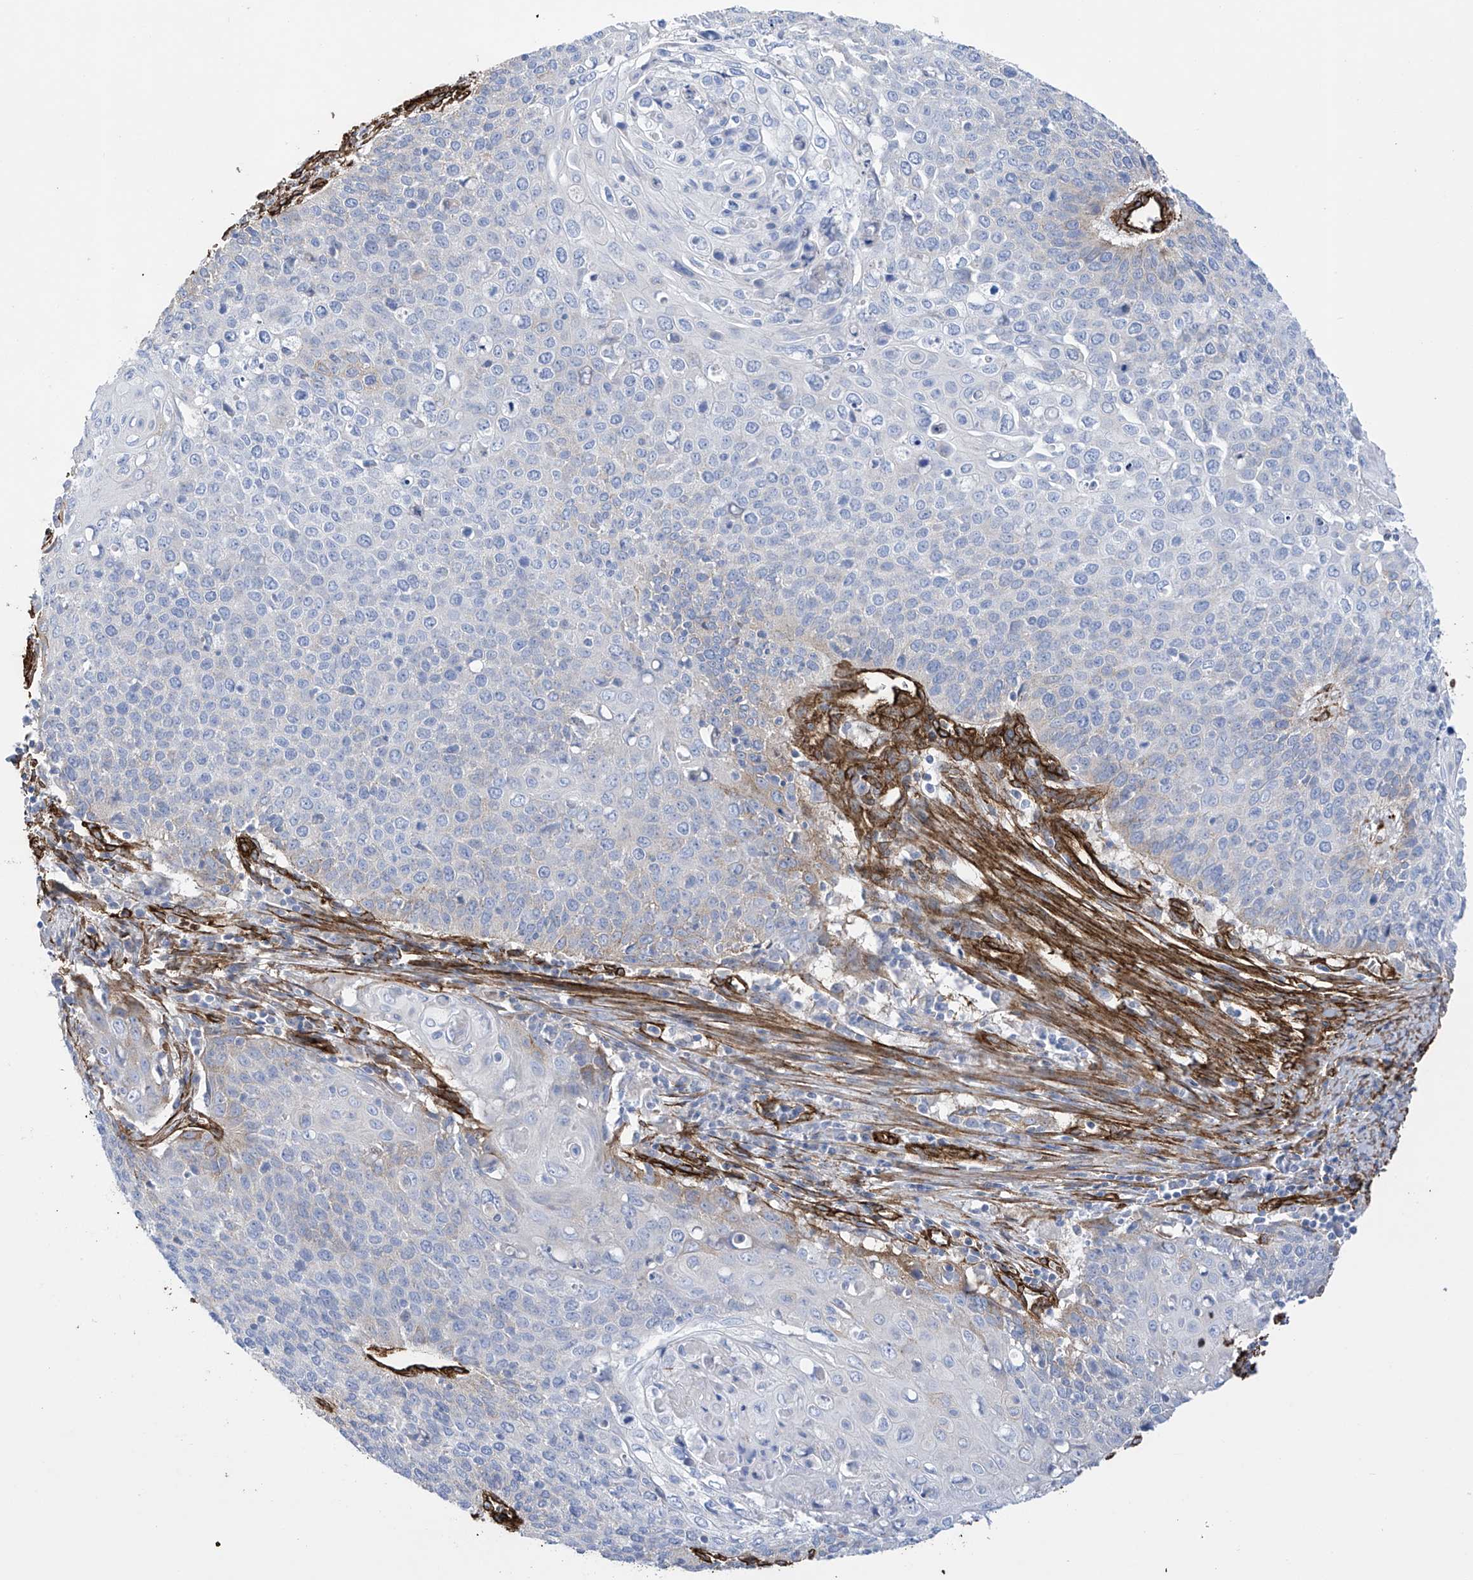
{"staining": {"intensity": "negative", "quantity": "none", "location": "none"}, "tissue": "cervical cancer", "cell_type": "Tumor cells", "image_type": "cancer", "snomed": [{"axis": "morphology", "description": "Squamous cell carcinoma, NOS"}, {"axis": "topography", "description": "Cervix"}], "caption": "High power microscopy image of an immunohistochemistry histopathology image of squamous cell carcinoma (cervical), revealing no significant staining in tumor cells.", "gene": "UBTD1", "patient": {"sex": "female", "age": 39}}